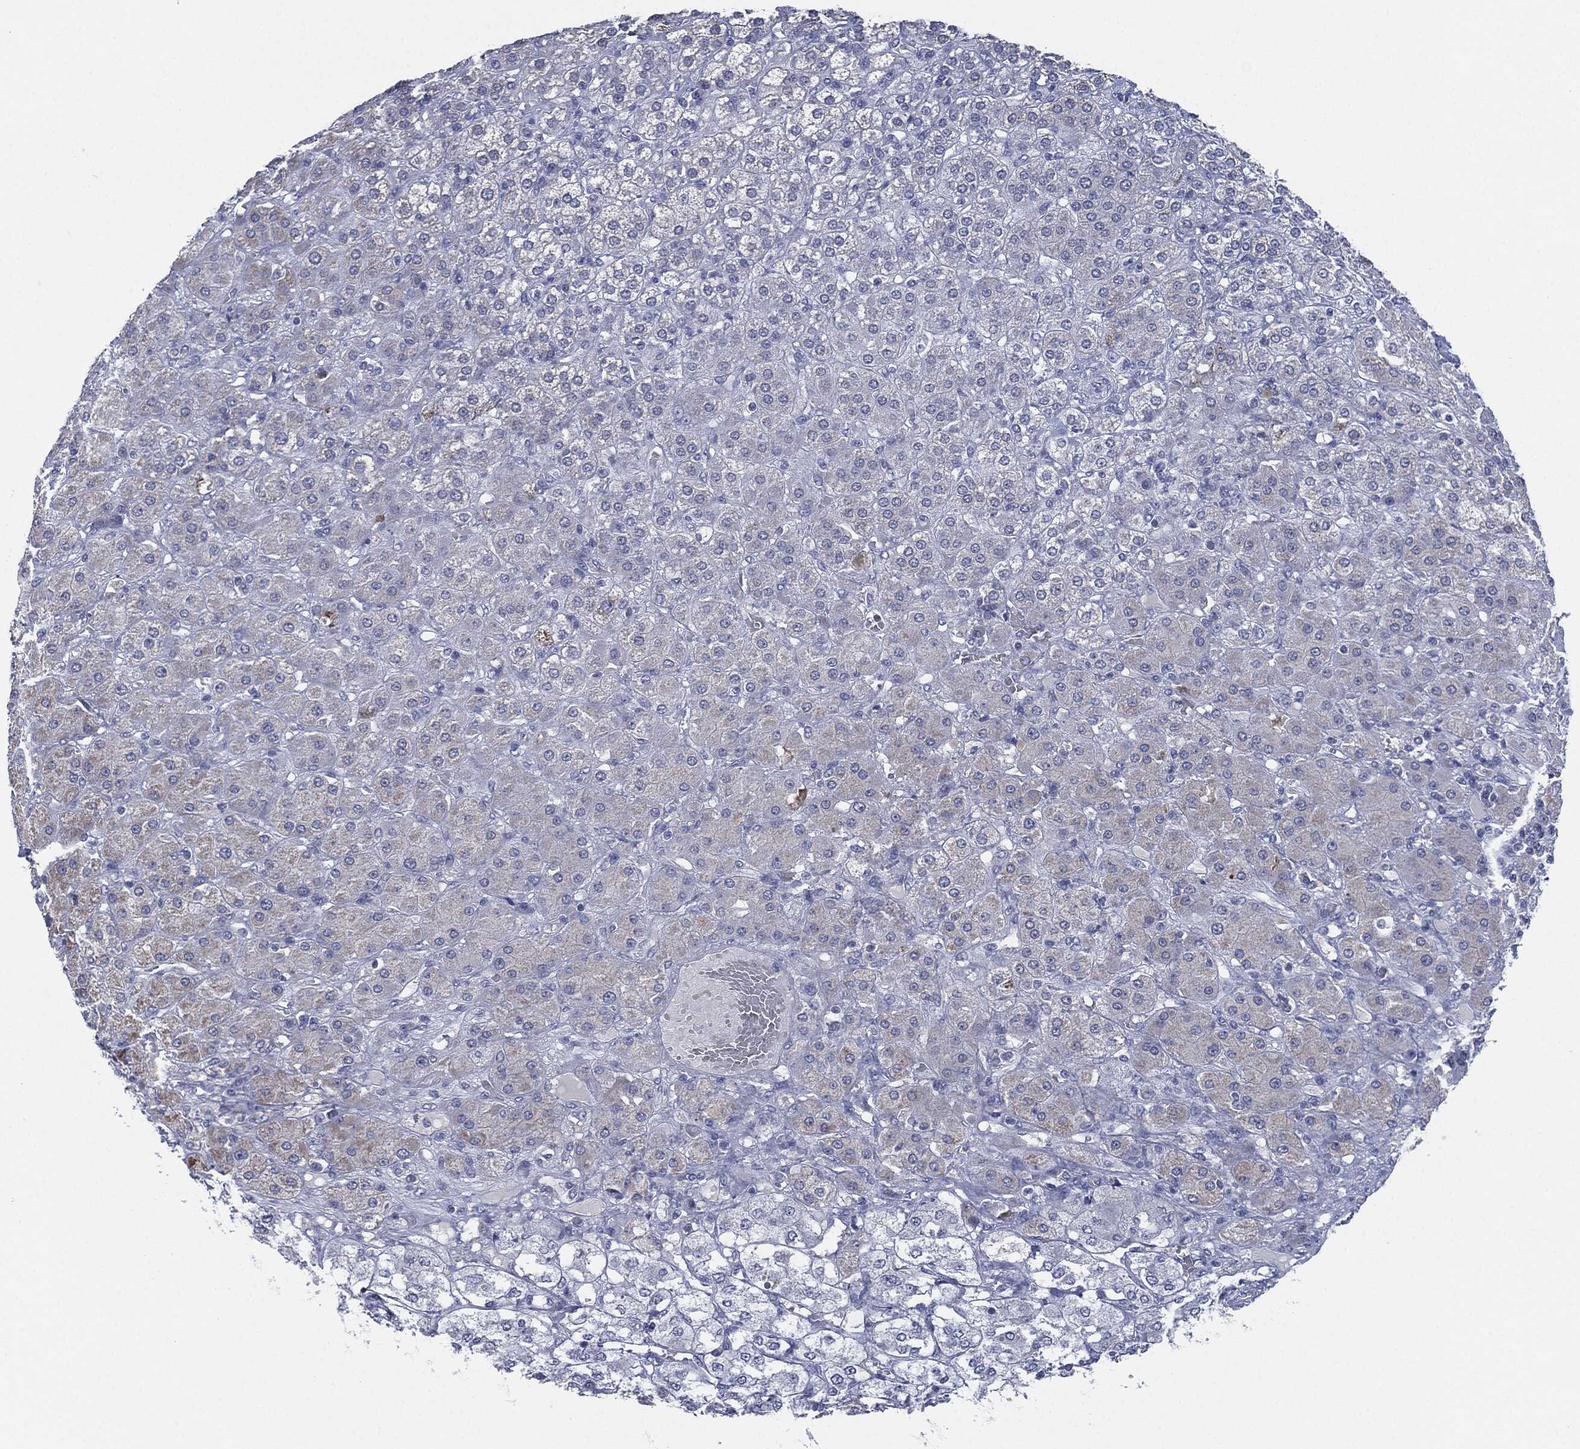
{"staining": {"intensity": "moderate", "quantity": "<25%", "location": "cytoplasmic/membranous"}, "tissue": "adrenal gland", "cell_type": "Glandular cells", "image_type": "normal", "snomed": [{"axis": "morphology", "description": "Normal tissue, NOS"}, {"axis": "topography", "description": "Adrenal gland"}], "caption": "This is an image of IHC staining of benign adrenal gland, which shows moderate staining in the cytoplasmic/membranous of glandular cells.", "gene": "SHROOM2", "patient": {"sex": "male", "age": 70}}